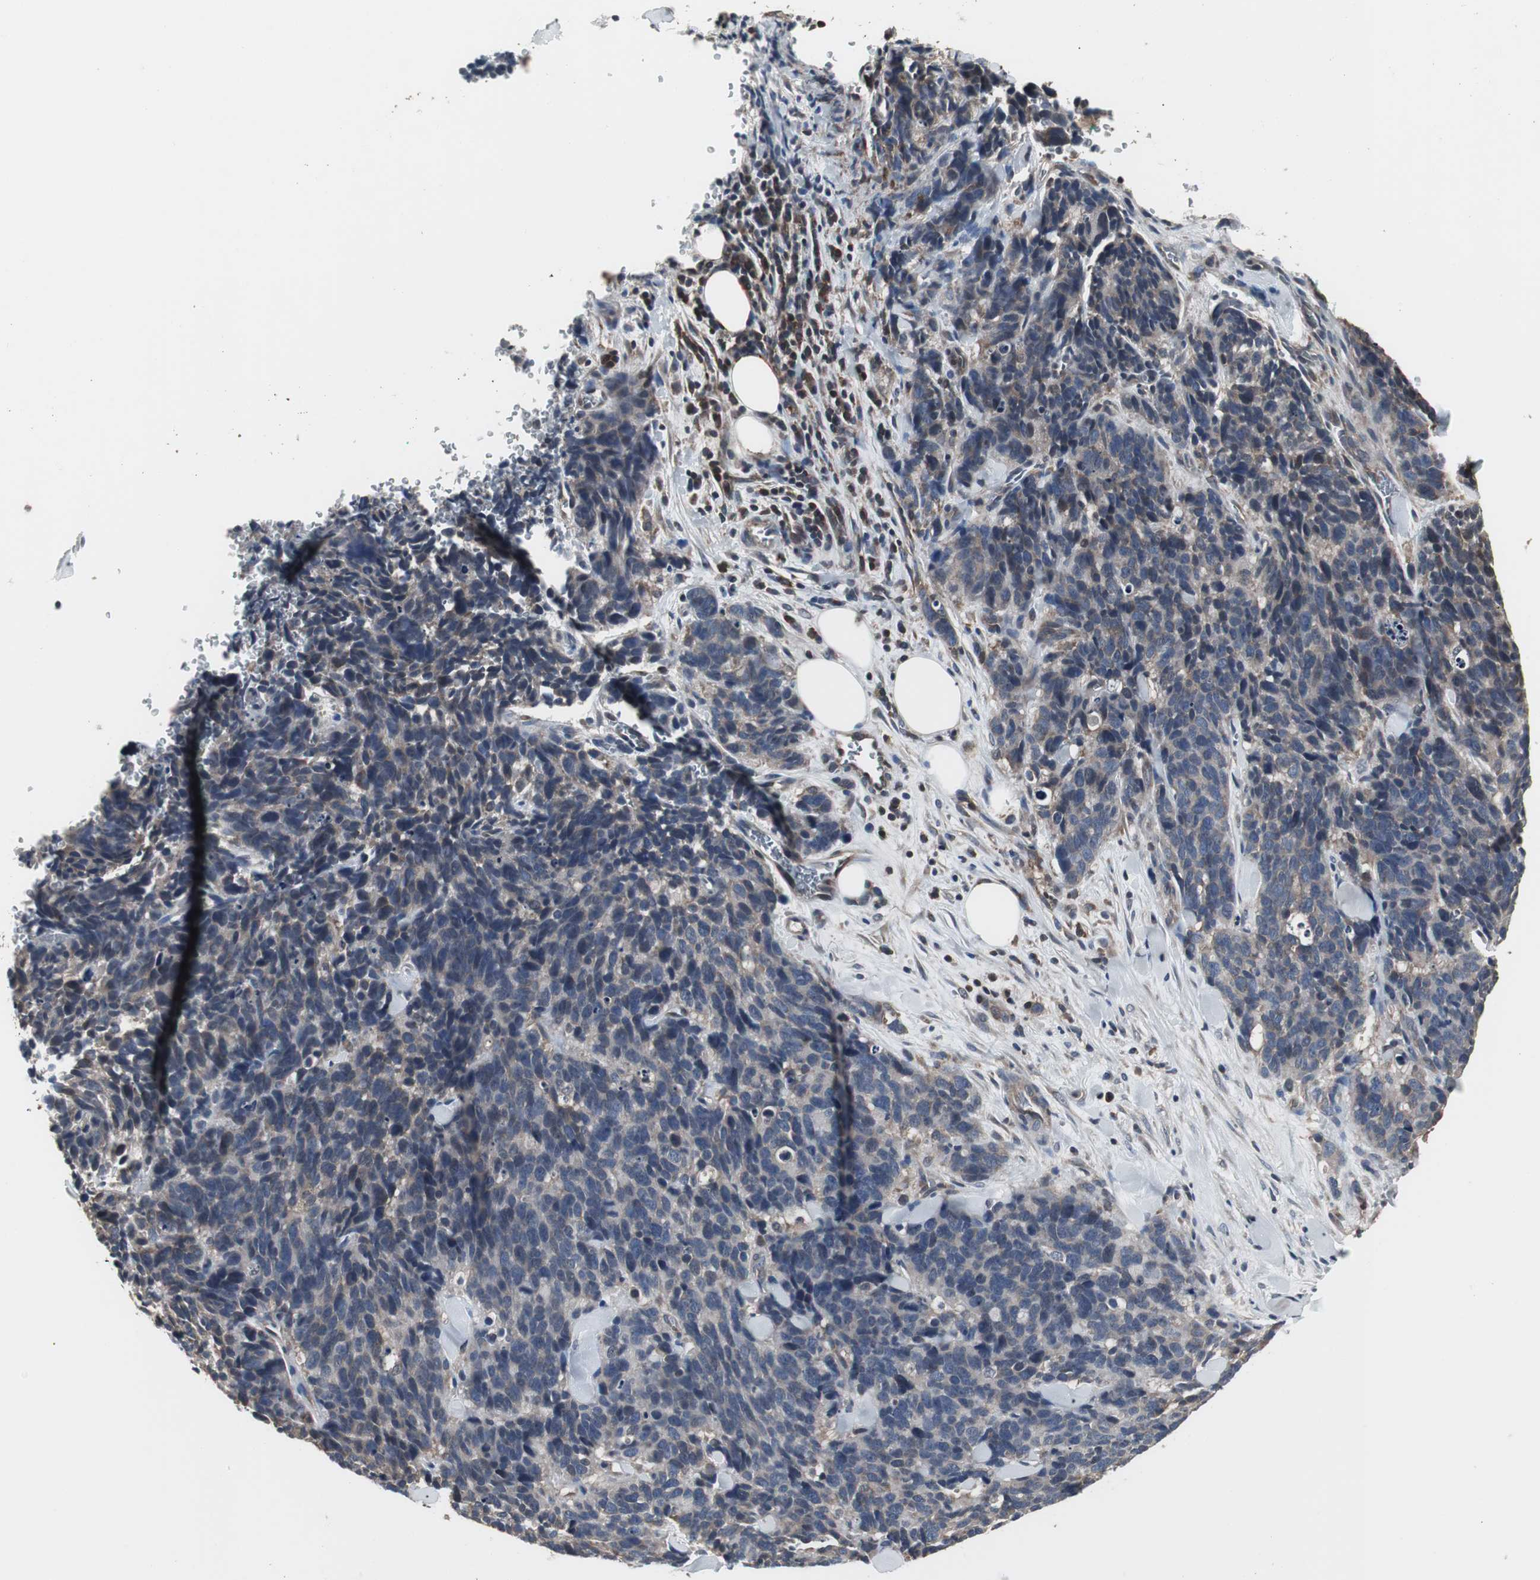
{"staining": {"intensity": "weak", "quantity": "25%-75%", "location": "cytoplasmic/membranous"}, "tissue": "lung cancer", "cell_type": "Tumor cells", "image_type": "cancer", "snomed": [{"axis": "morphology", "description": "Neoplasm, malignant, NOS"}, {"axis": "topography", "description": "Lung"}], "caption": "Immunohistochemical staining of lung cancer exhibits low levels of weak cytoplasmic/membranous protein staining in approximately 25%-75% of tumor cells.", "gene": "ZSCAN22", "patient": {"sex": "female", "age": 58}}